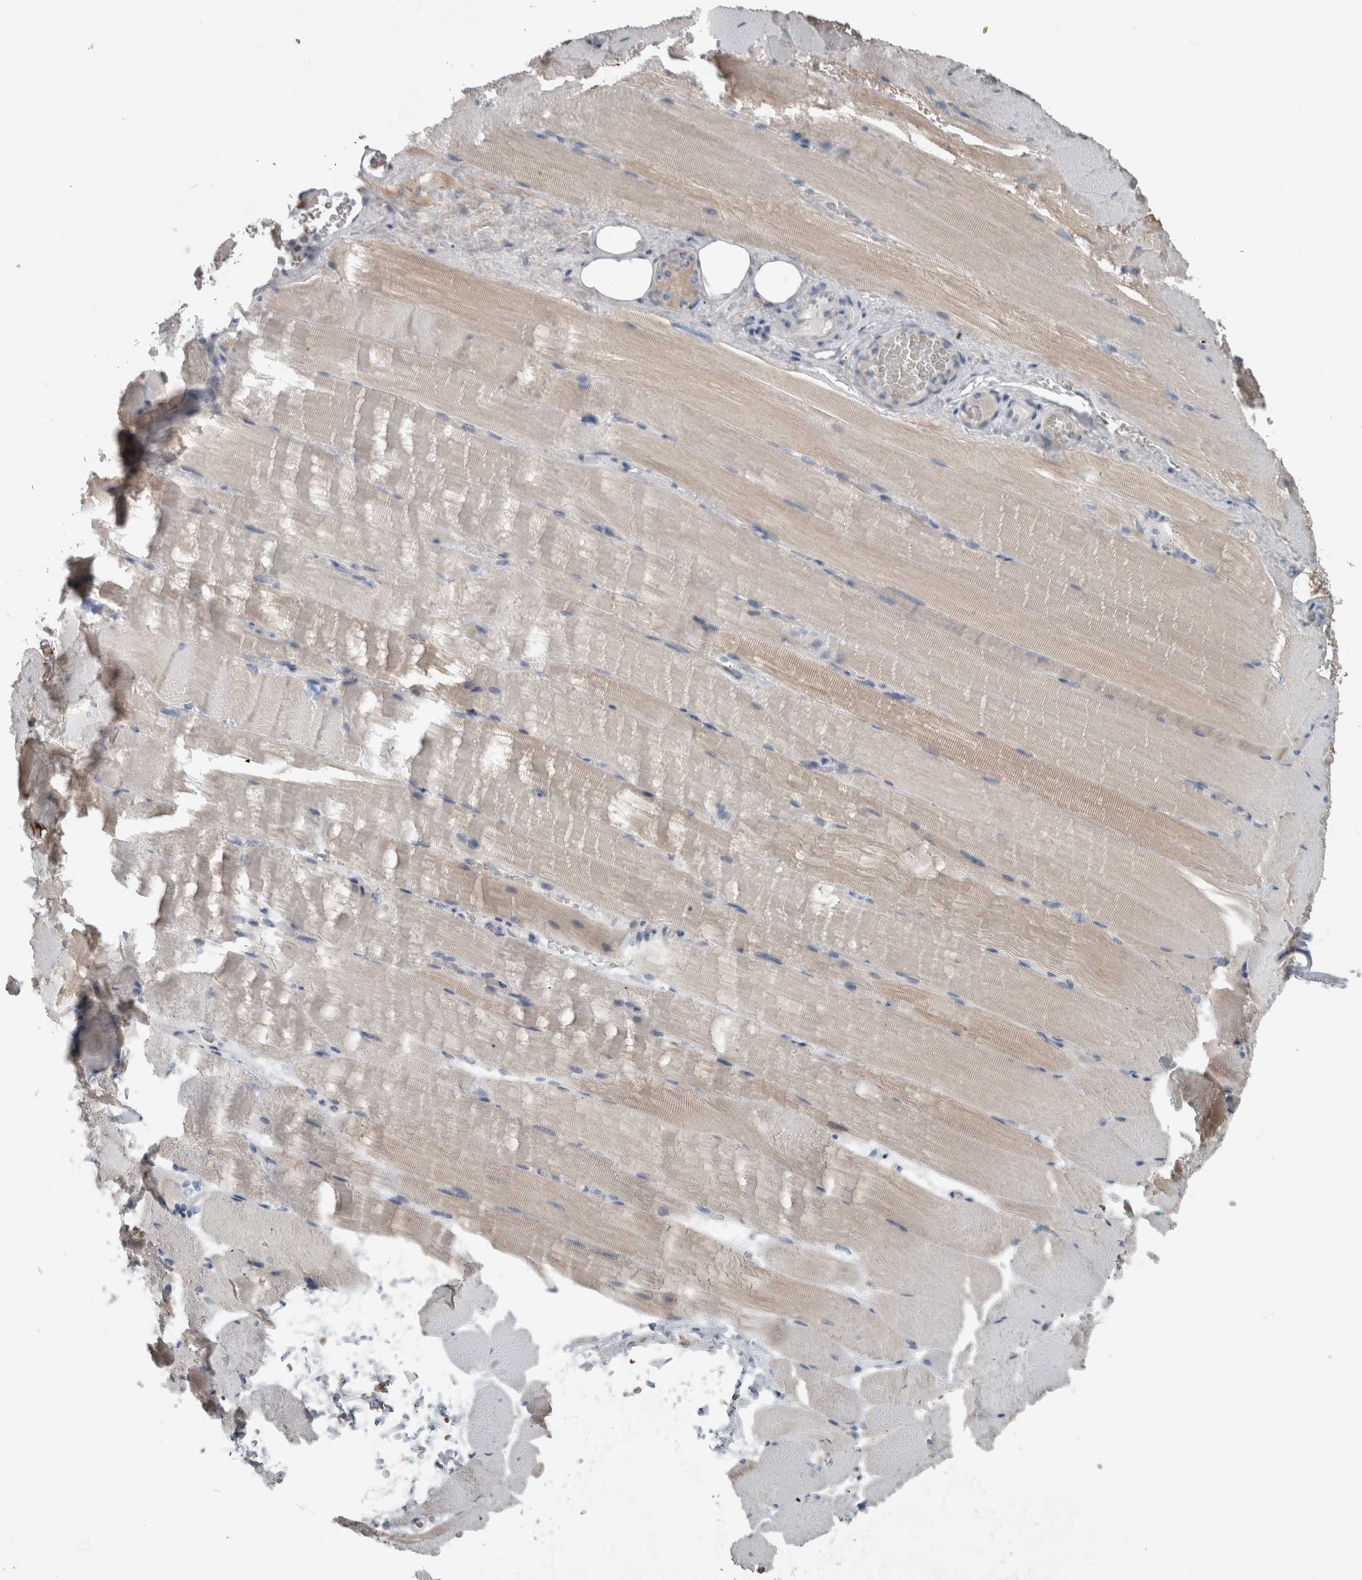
{"staining": {"intensity": "weak", "quantity": "<25%", "location": "cytoplasmic/membranous"}, "tissue": "skeletal muscle", "cell_type": "Myocytes", "image_type": "normal", "snomed": [{"axis": "morphology", "description": "Normal tissue, NOS"}, {"axis": "topography", "description": "Skeletal muscle"}, {"axis": "topography", "description": "Parathyroid gland"}], "caption": "High magnification brightfield microscopy of benign skeletal muscle stained with DAB (brown) and counterstained with hematoxylin (blue): myocytes show no significant expression. (IHC, brightfield microscopy, high magnification).", "gene": "SH3GL2", "patient": {"sex": "female", "age": 37}}